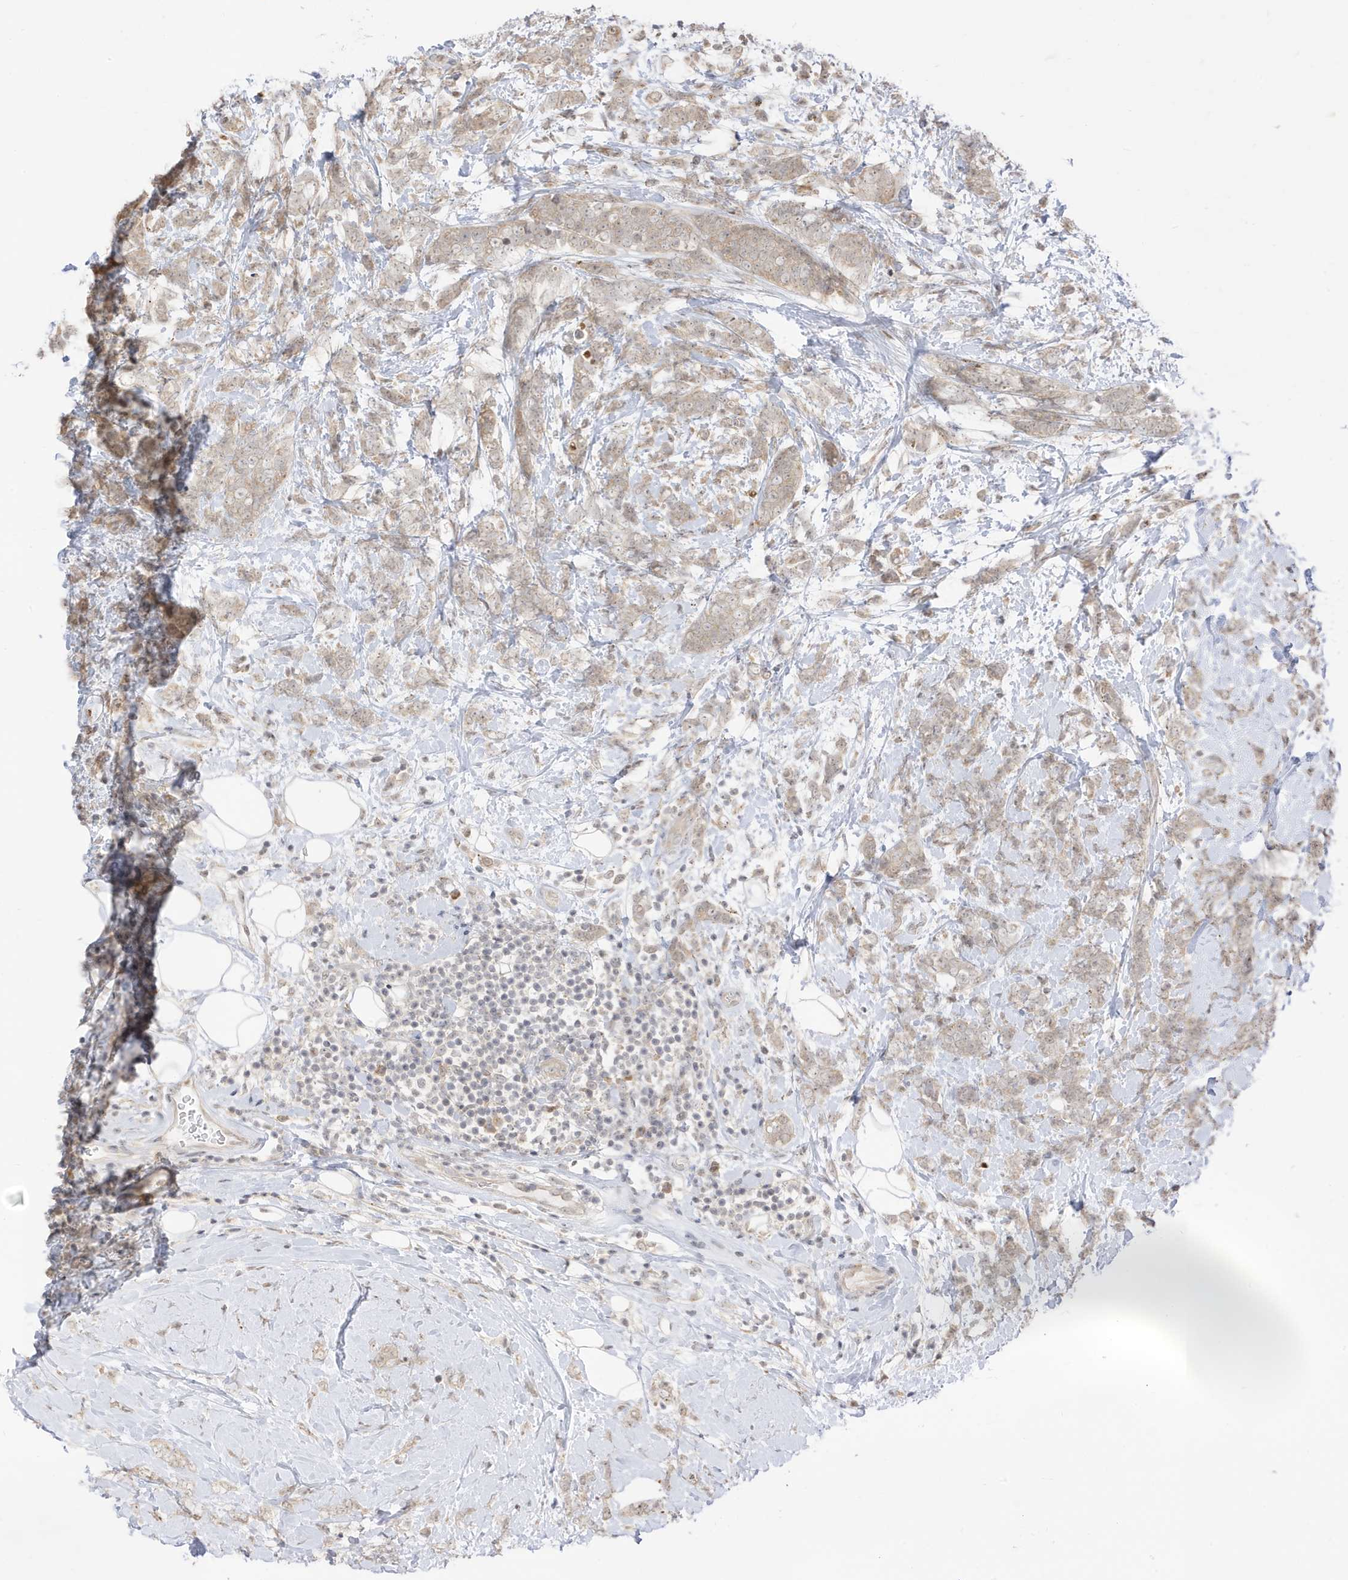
{"staining": {"intensity": "weak", "quantity": ">75%", "location": "cytoplasmic/membranous"}, "tissue": "breast cancer", "cell_type": "Tumor cells", "image_type": "cancer", "snomed": [{"axis": "morphology", "description": "Lobular carcinoma"}, {"axis": "topography", "description": "Breast"}], "caption": "Tumor cells show weak cytoplasmic/membranous staining in about >75% of cells in lobular carcinoma (breast). (DAB = brown stain, brightfield microscopy at high magnification).", "gene": "TAB3", "patient": {"sex": "female", "age": 58}}